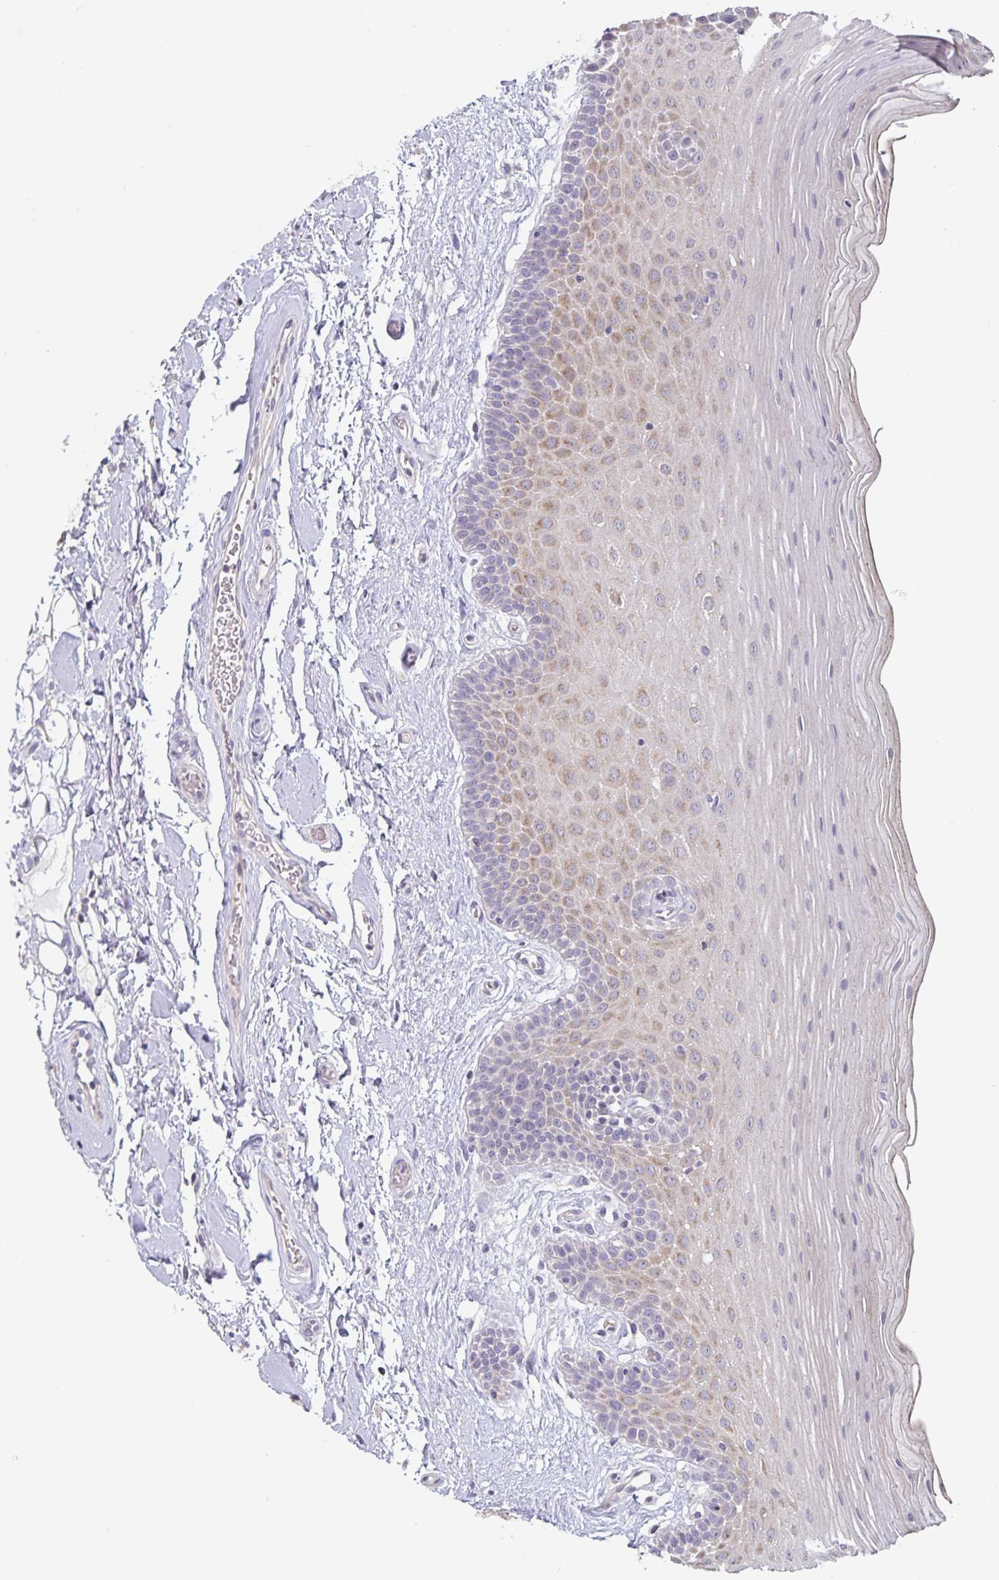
{"staining": {"intensity": "weak", "quantity": "<25%", "location": "cytoplasmic/membranous"}, "tissue": "oral mucosa", "cell_type": "Squamous epithelial cells", "image_type": "normal", "snomed": [{"axis": "morphology", "description": "Normal tissue, NOS"}, {"axis": "morphology", "description": "Squamous cell carcinoma, NOS"}, {"axis": "topography", "description": "Oral tissue"}, {"axis": "topography", "description": "Tounge, NOS"}, {"axis": "topography", "description": "Head-Neck"}], "caption": "This is a photomicrograph of IHC staining of normal oral mucosa, which shows no expression in squamous epithelial cells. (Stains: DAB immunohistochemistry (IHC) with hematoxylin counter stain, Microscopy: brightfield microscopy at high magnification).", "gene": "DNAH9", "patient": {"sex": "male", "age": 62}}